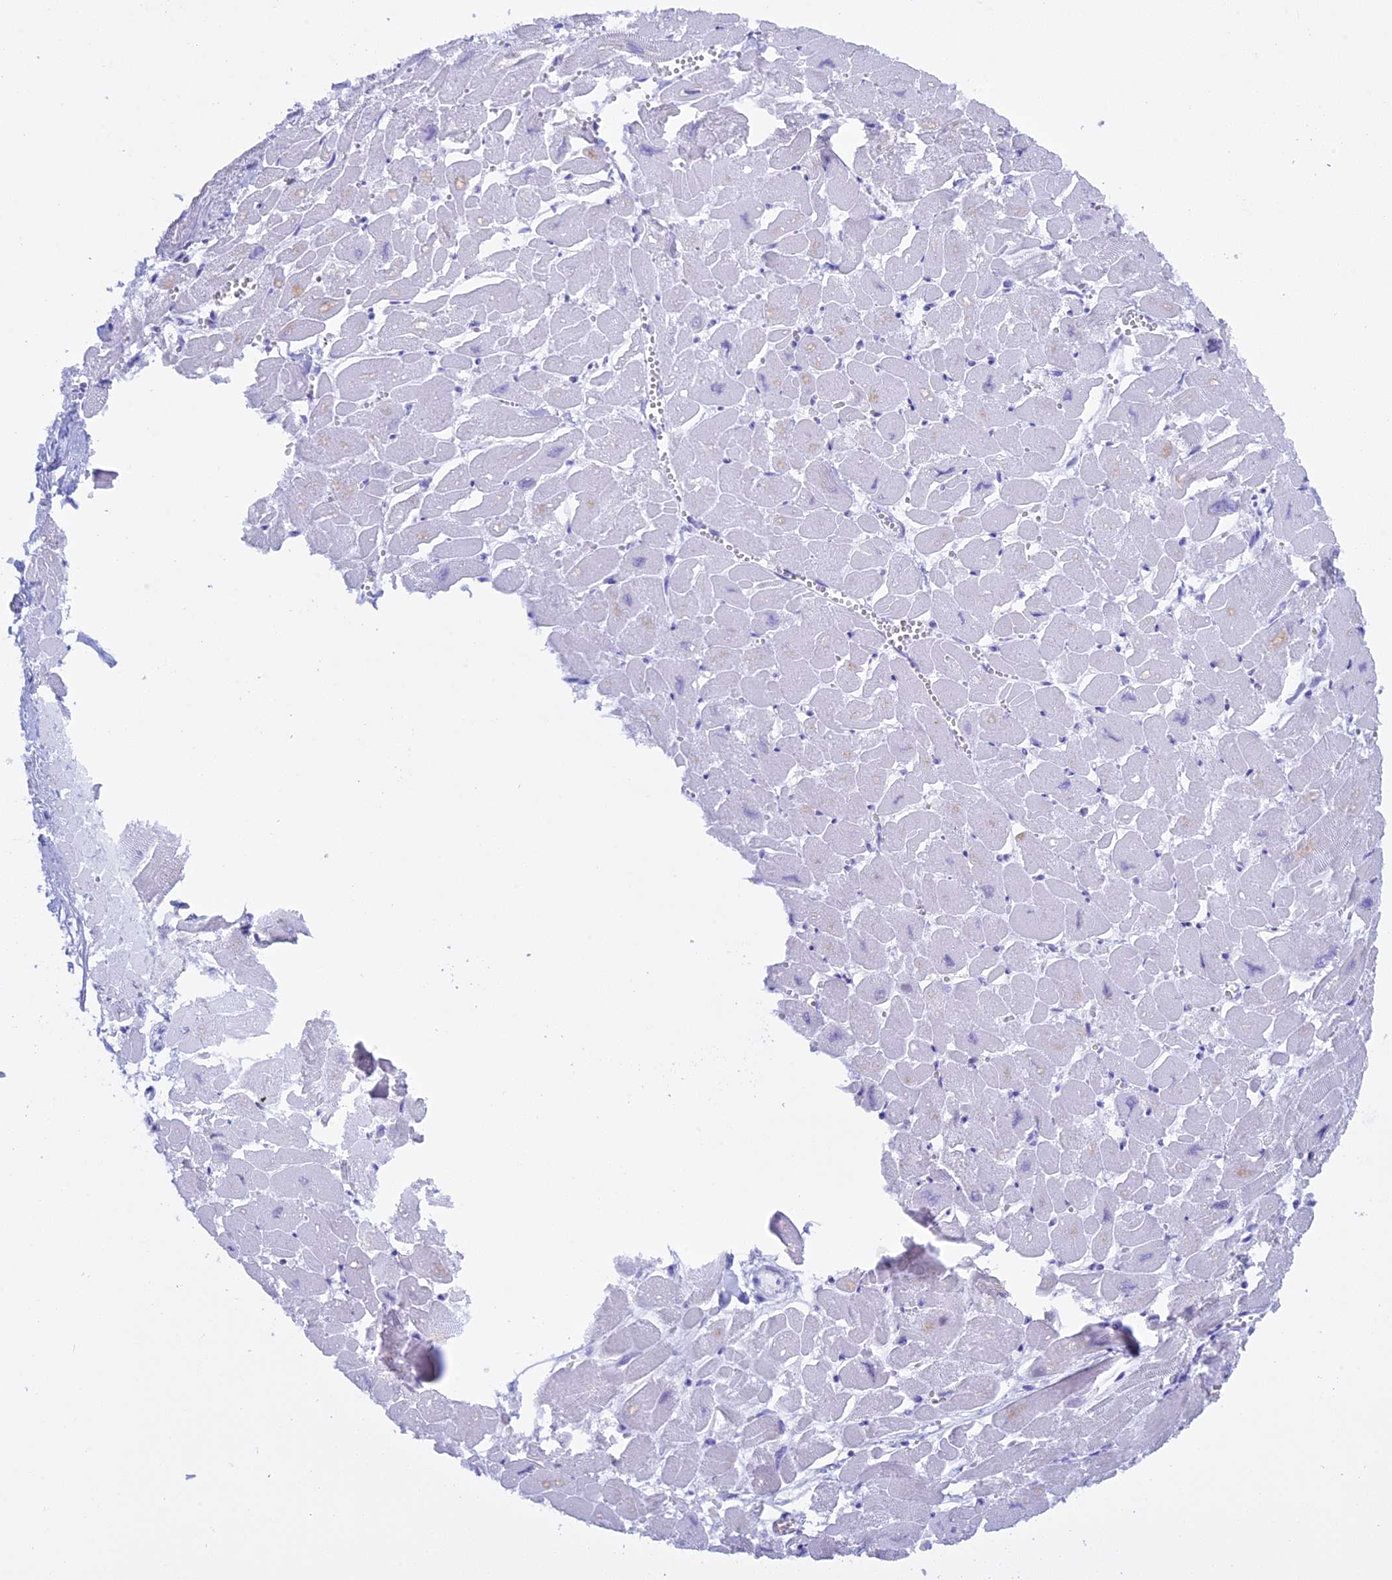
{"staining": {"intensity": "negative", "quantity": "none", "location": "none"}, "tissue": "heart muscle", "cell_type": "Cardiomyocytes", "image_type": "normal", "snomed": [{"axis": "morphology", "description": "Normal tissue, NOS"}, {"axis": "topography", "description": "Heart"}], "caption": "This is a micrograph of IHC staining of unremarkable heart muscle, which shows no staining in cardiomyocytes.", "gene": "KCTD21", "patient": {"sex": "male", "age": 54}}